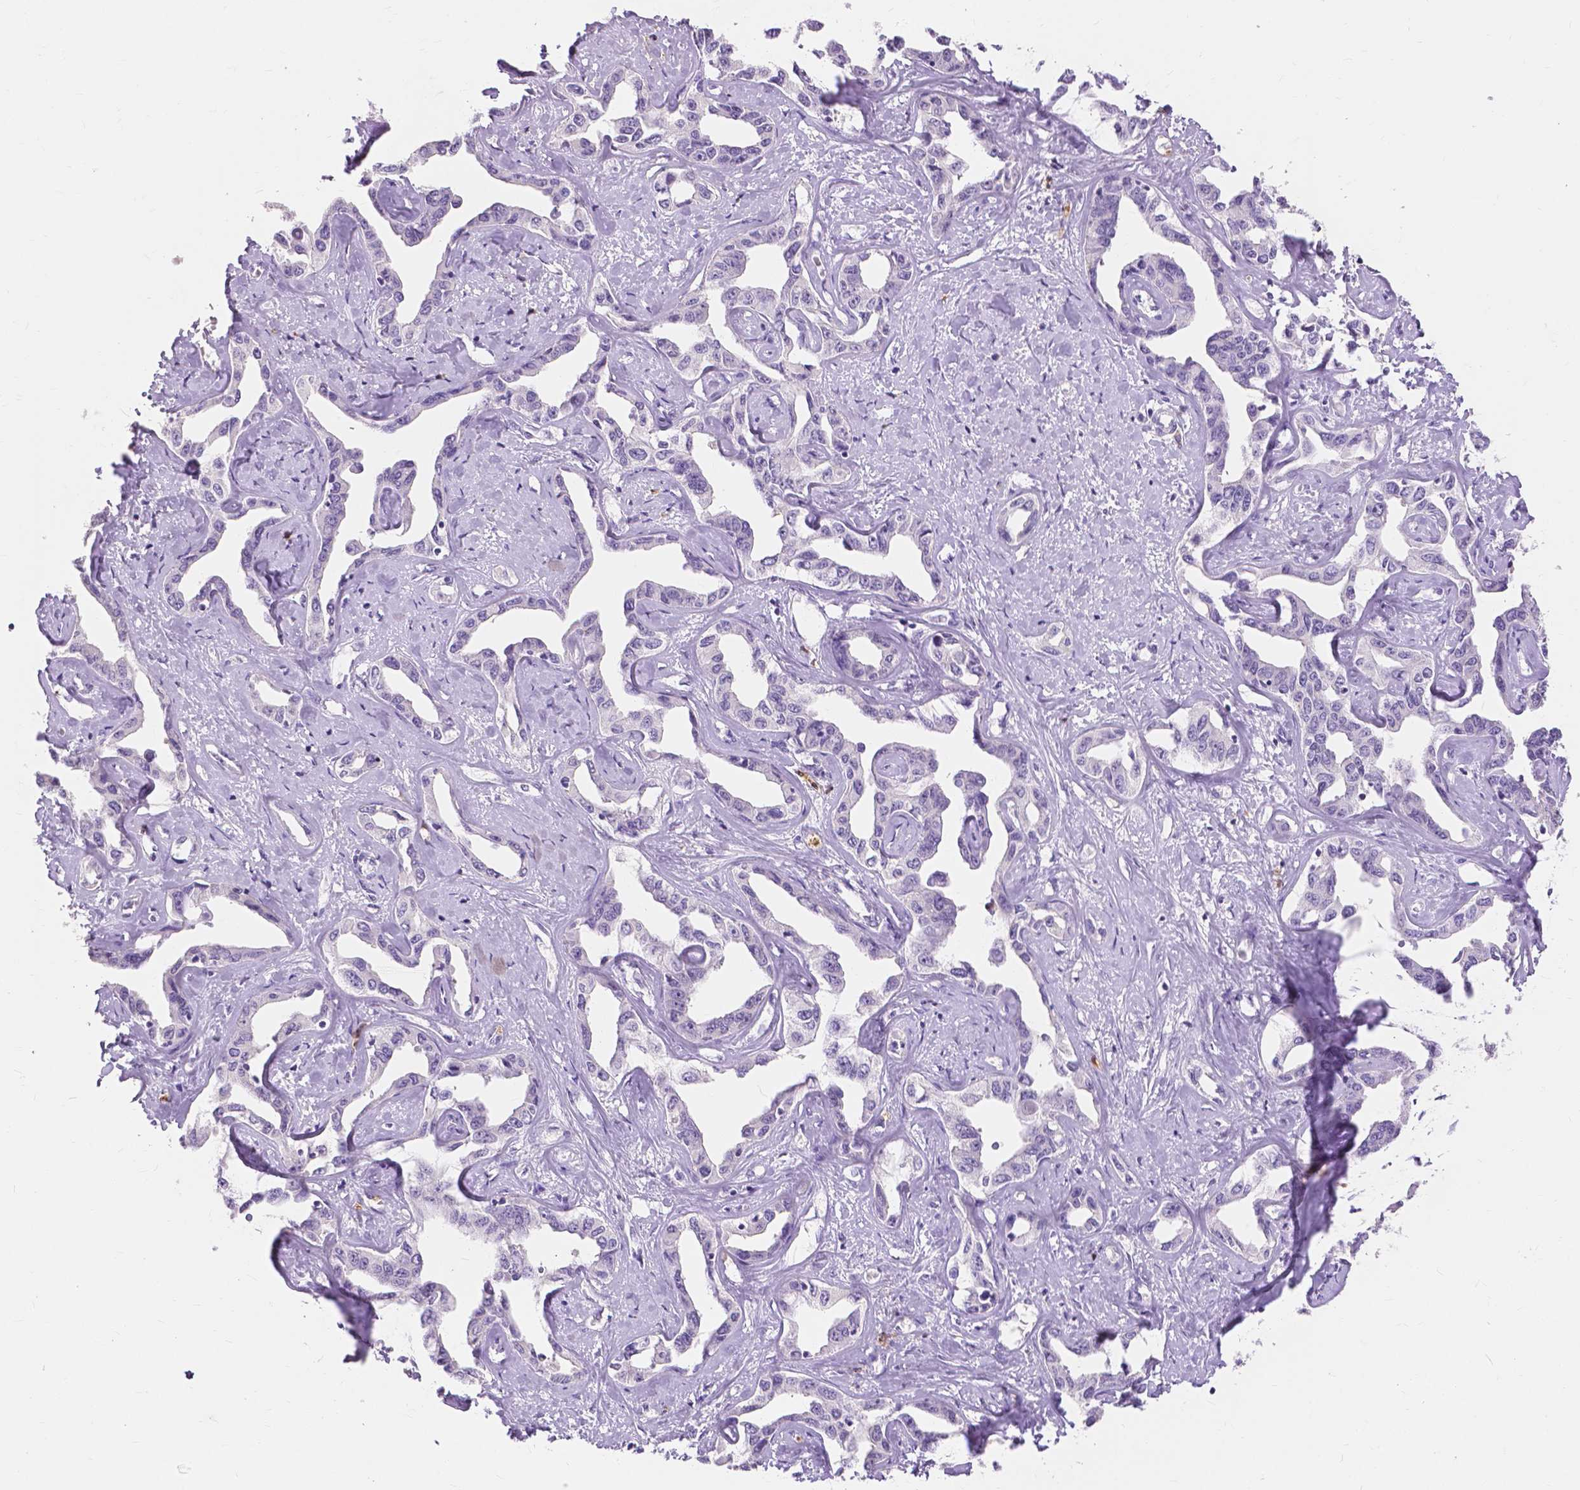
{"staining": {"intensity": "negative", "quantity": "none", "location": "none"}, "tissue": "liver cancer", "cell_type": "Tumor cells", "image_type": "cancer", "snomed": [{"axis": "morphology", "description": "Cholangiocarcinoma"}, {"axis": "topography", "description": "Liver"}], "caption": "Image shows no significant protein staining in tumor cells of liver cancer (cholangiocarcinoma).", "gene": "CXCR2", "patient": {"sex": "male", "age": 59}}